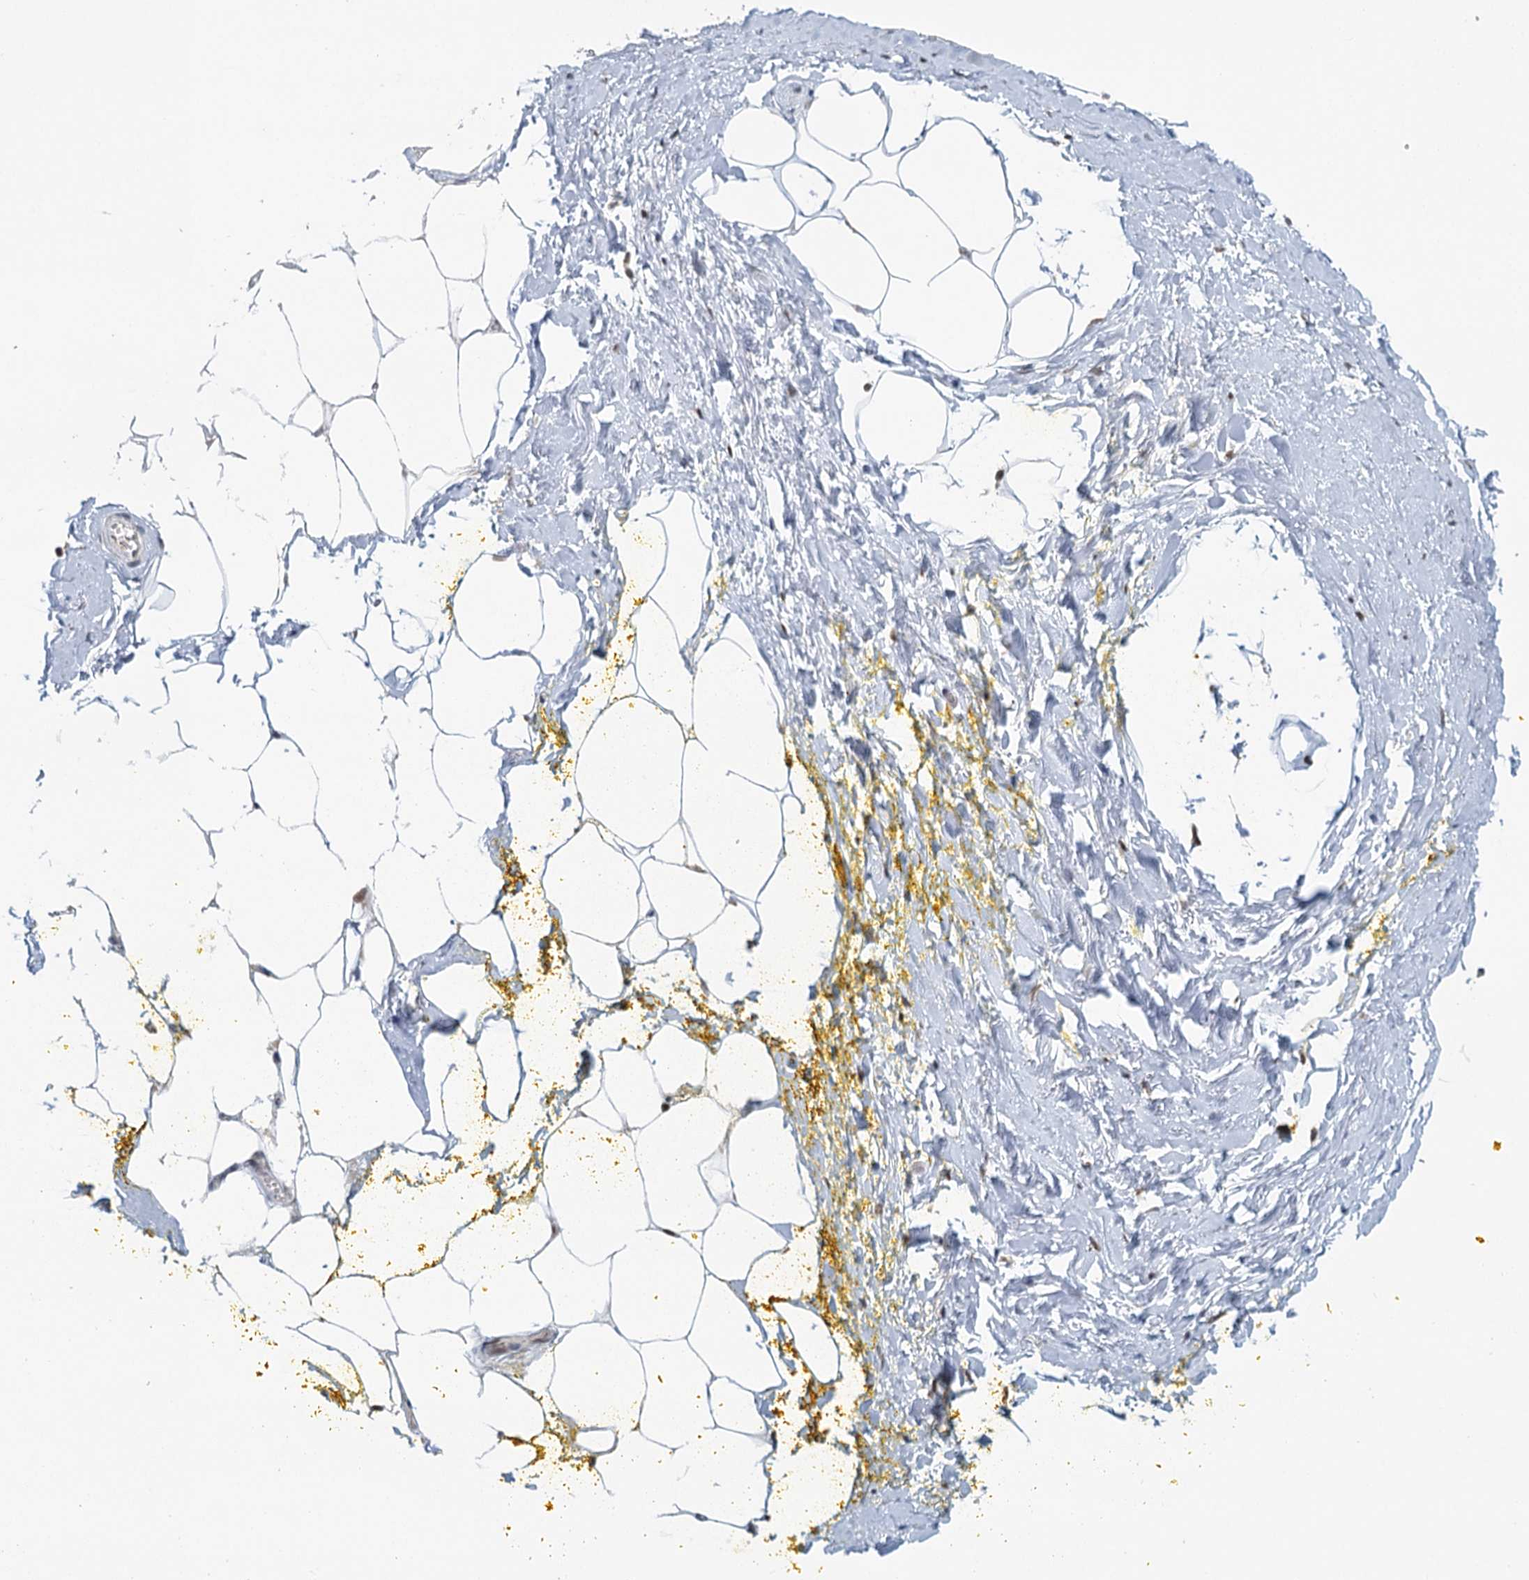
{"staining": {"intensity": "moderate", "quantity": ">75%", "location": "nuclear"}, "tissue": "adipose tissue", "cell_type": "Adipocytes", "image_type": "normal", "snomed": [{"axis": "morphology", "description": "Normal tissue, NOS"}, {"axis": "morphology", "description": "Adenocarcinoma, Low grade"}, {"axis": "topography", "description": "Prostate"}, {"axis": "topography", "description": "Peripheral nerve tissue"}], "caption": "Protein staining of unremarkable adipose tissue reveals moderate nuclear staining in about >75% of adipocytes.", "gene": "TREX1", "patient": {"sex": "male", "age": 63}}